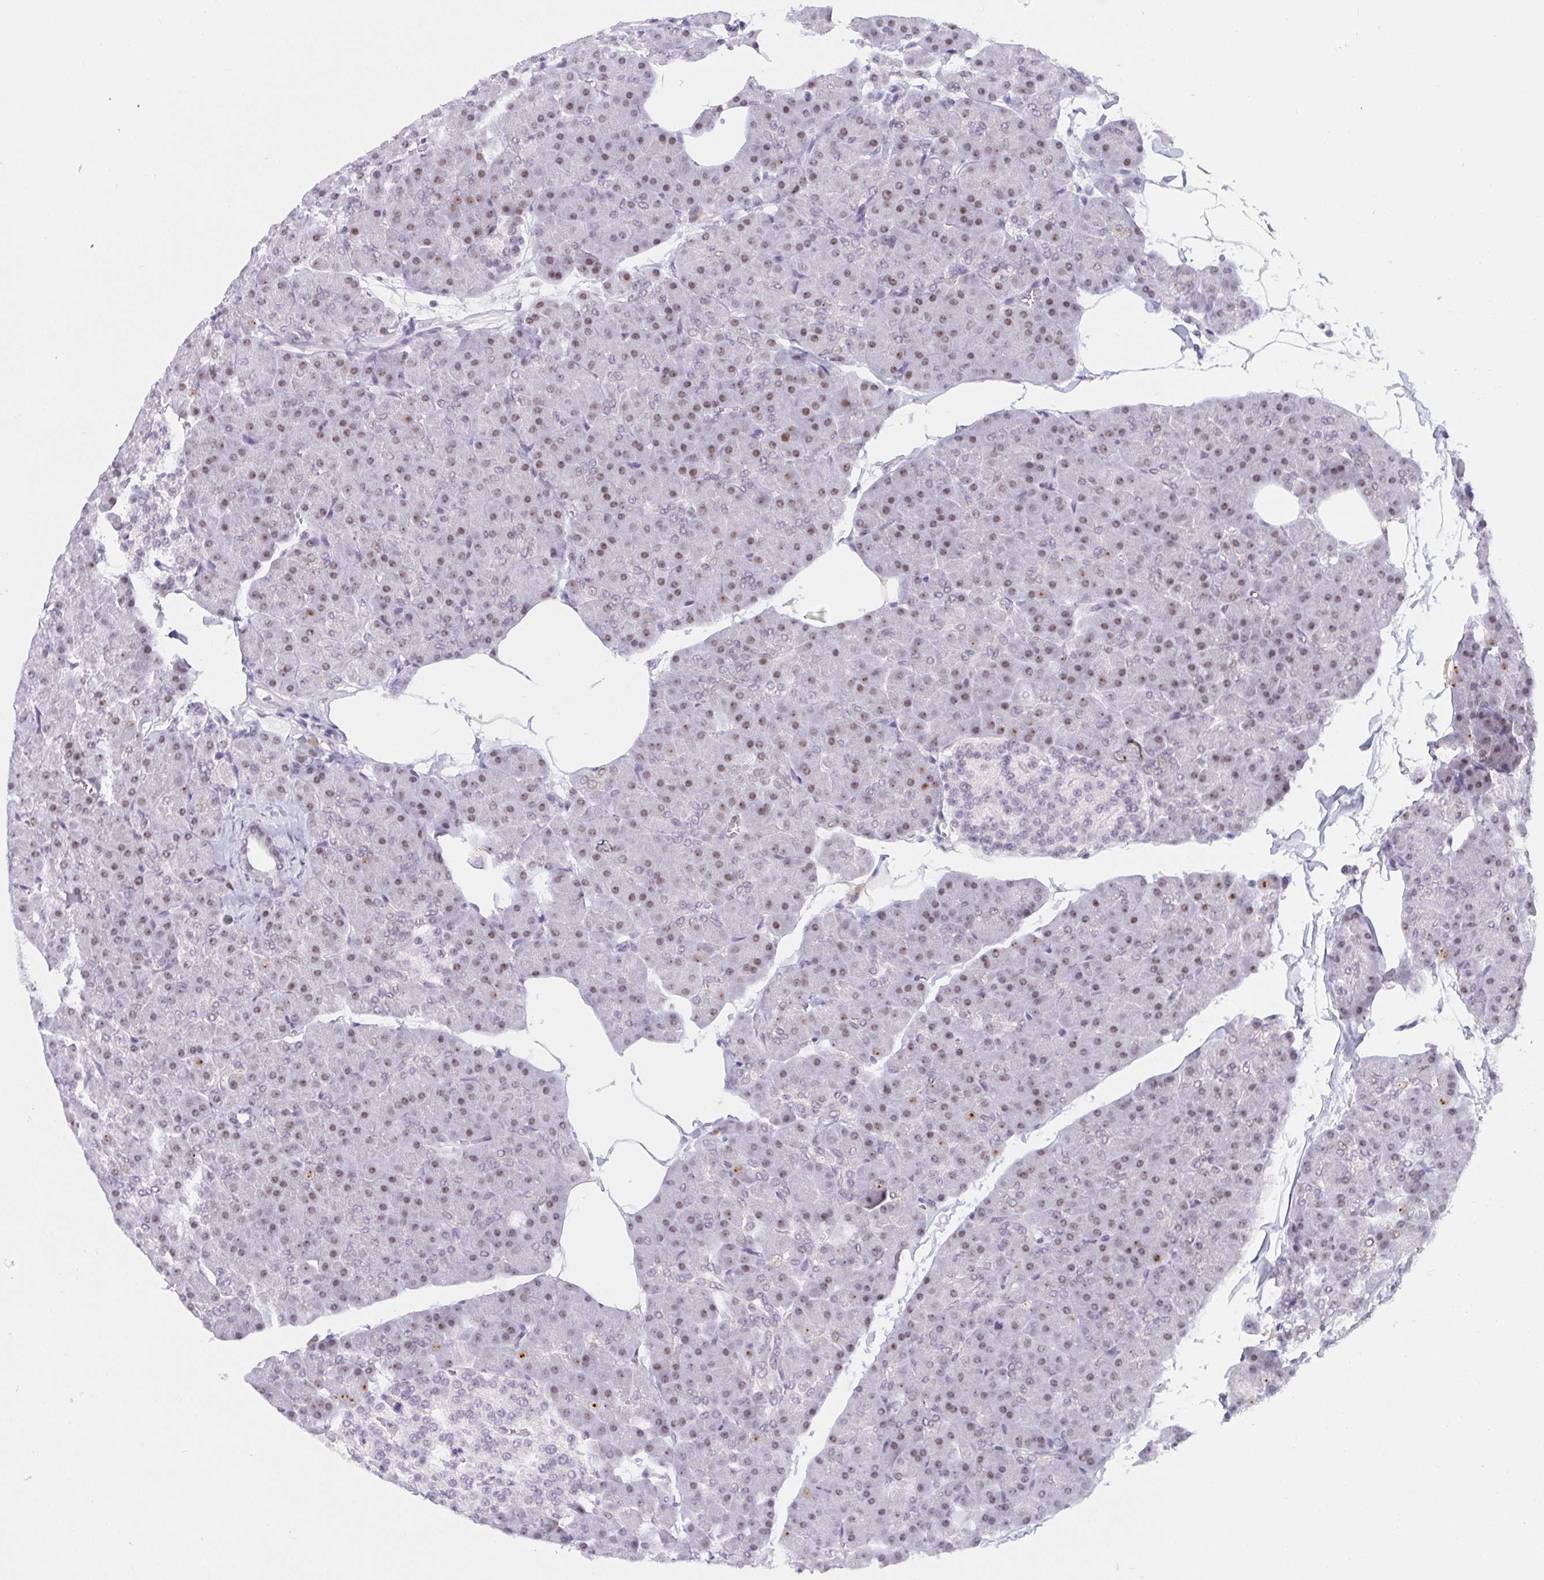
{"staining": {"intensity": "moderate", "quantity": "25%-75%", "location": "nuclear"}, "tissue": "pancreas", "cell_type": "Exocrine glandular cells", "image_type": "normal", "snomed": [{"axis": "morphology", "description": "Normal tissue, NOS"}, {"axis": "topography", "description": "Pancreas"}], "caption": "This is a photomicrograph of IHC staining of normal pancreas, which shows moderate staining in the nuclear of exocrine glandular cells.", "gene": "RFC4", "patient": {"sex": "male", "age": 35}}